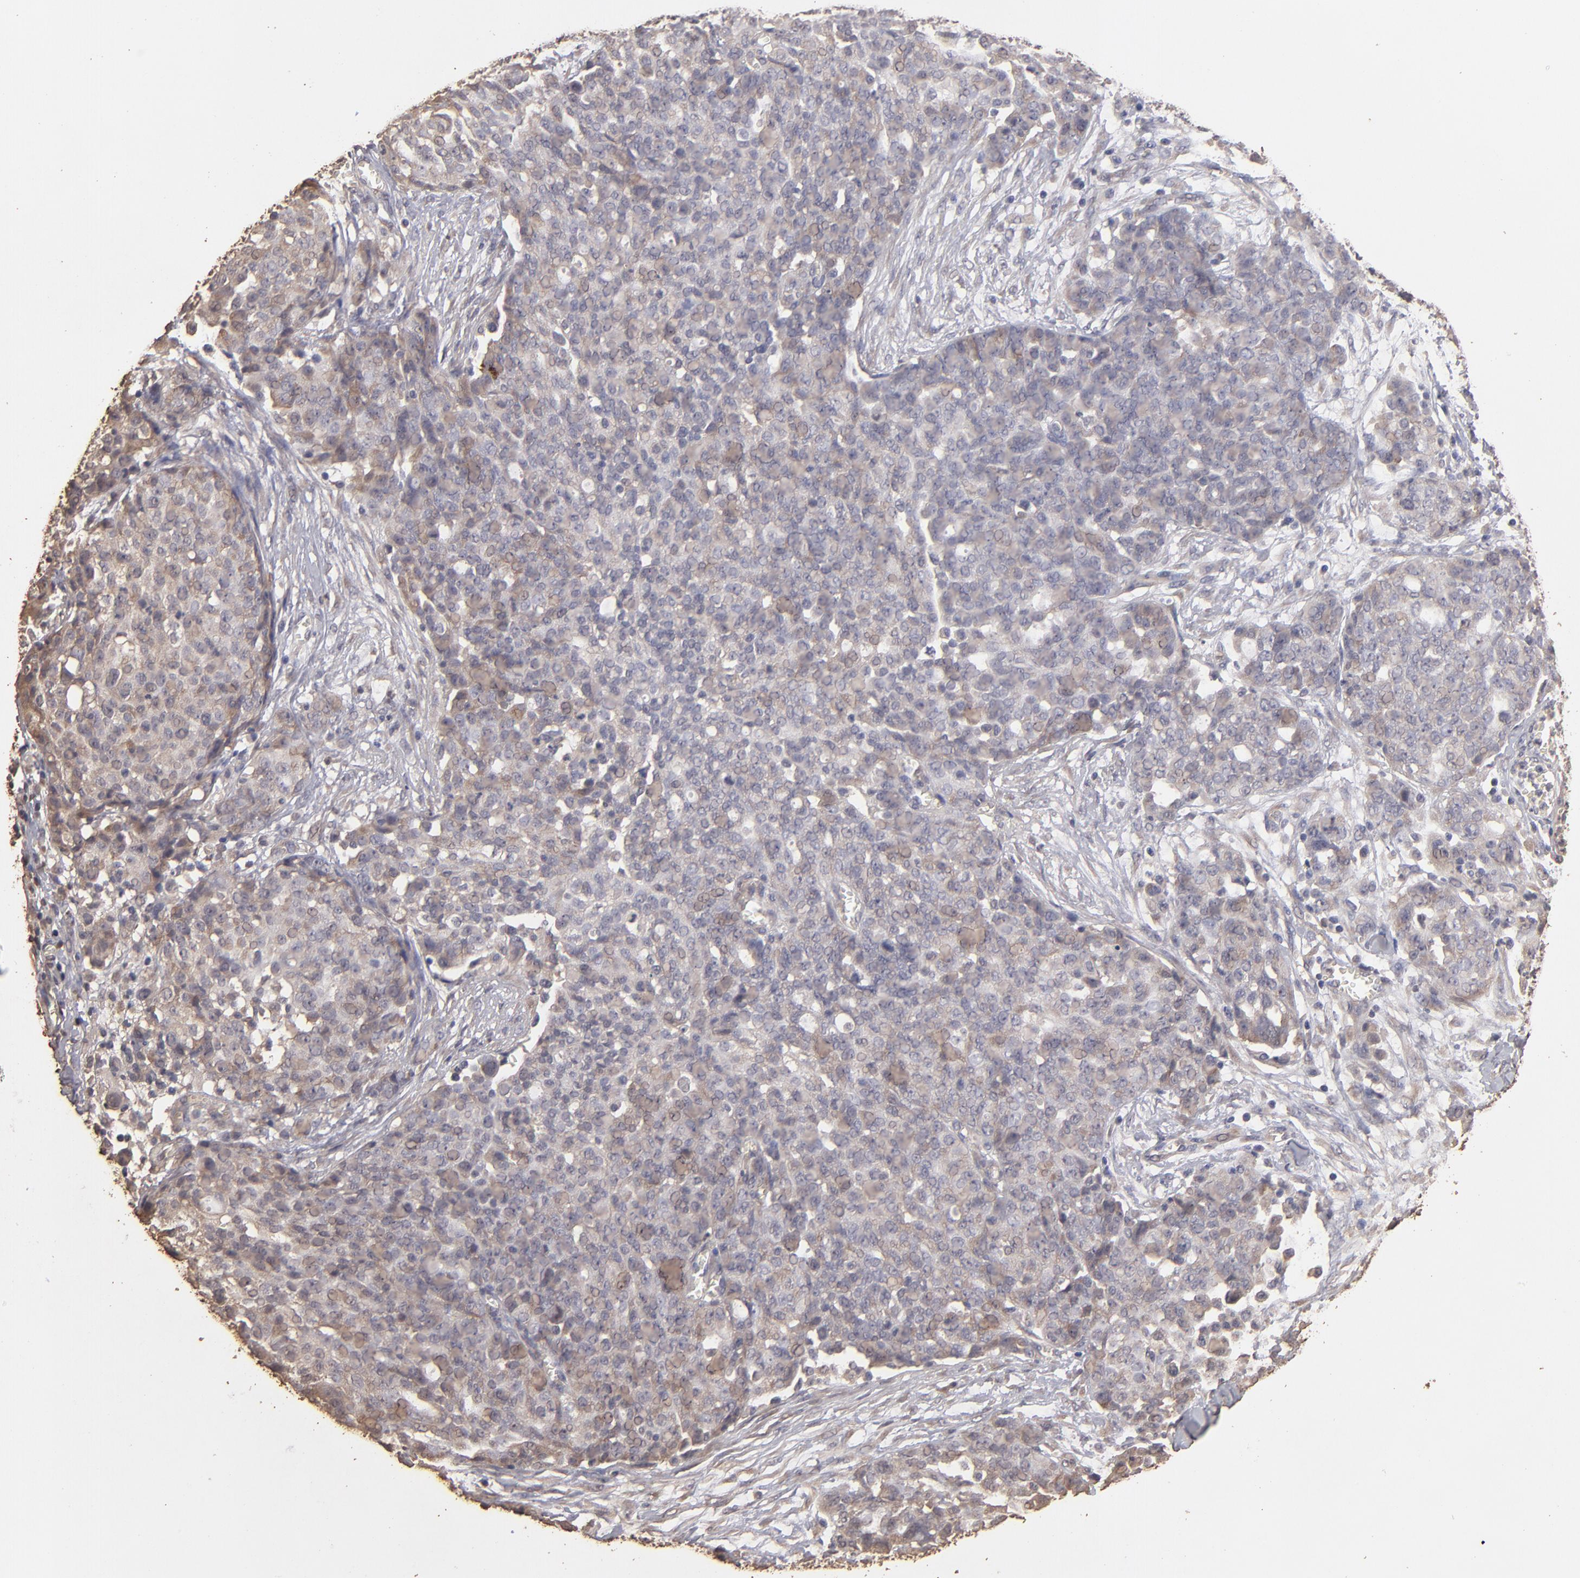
{"staining": {"intensity": "moderate", "quantity": "25%-75%", "location": "cytoplasmic/membranous"}, "tissue": "ovarian cancer", "cell_type": "Tumor cells", "image_type": "cancer", "snomed": [{"axis": "morphology", "description": "Cystadenocarcinoma, serous, NOS"}, {"axis": "topography", "description": "Soft tissue"}, {"axis": "topography", "description": "Ovary"}], "caption": "Ovarian cancer (serous cystadenocarcinoma) stained with immunohistochemistry (IHC) displays moderate cytoplasmic/membranous staining in approximately 25%-75% of tumor cells.", "gene": "OPHN1", "patient": {"sex": "female", "age": 57}}